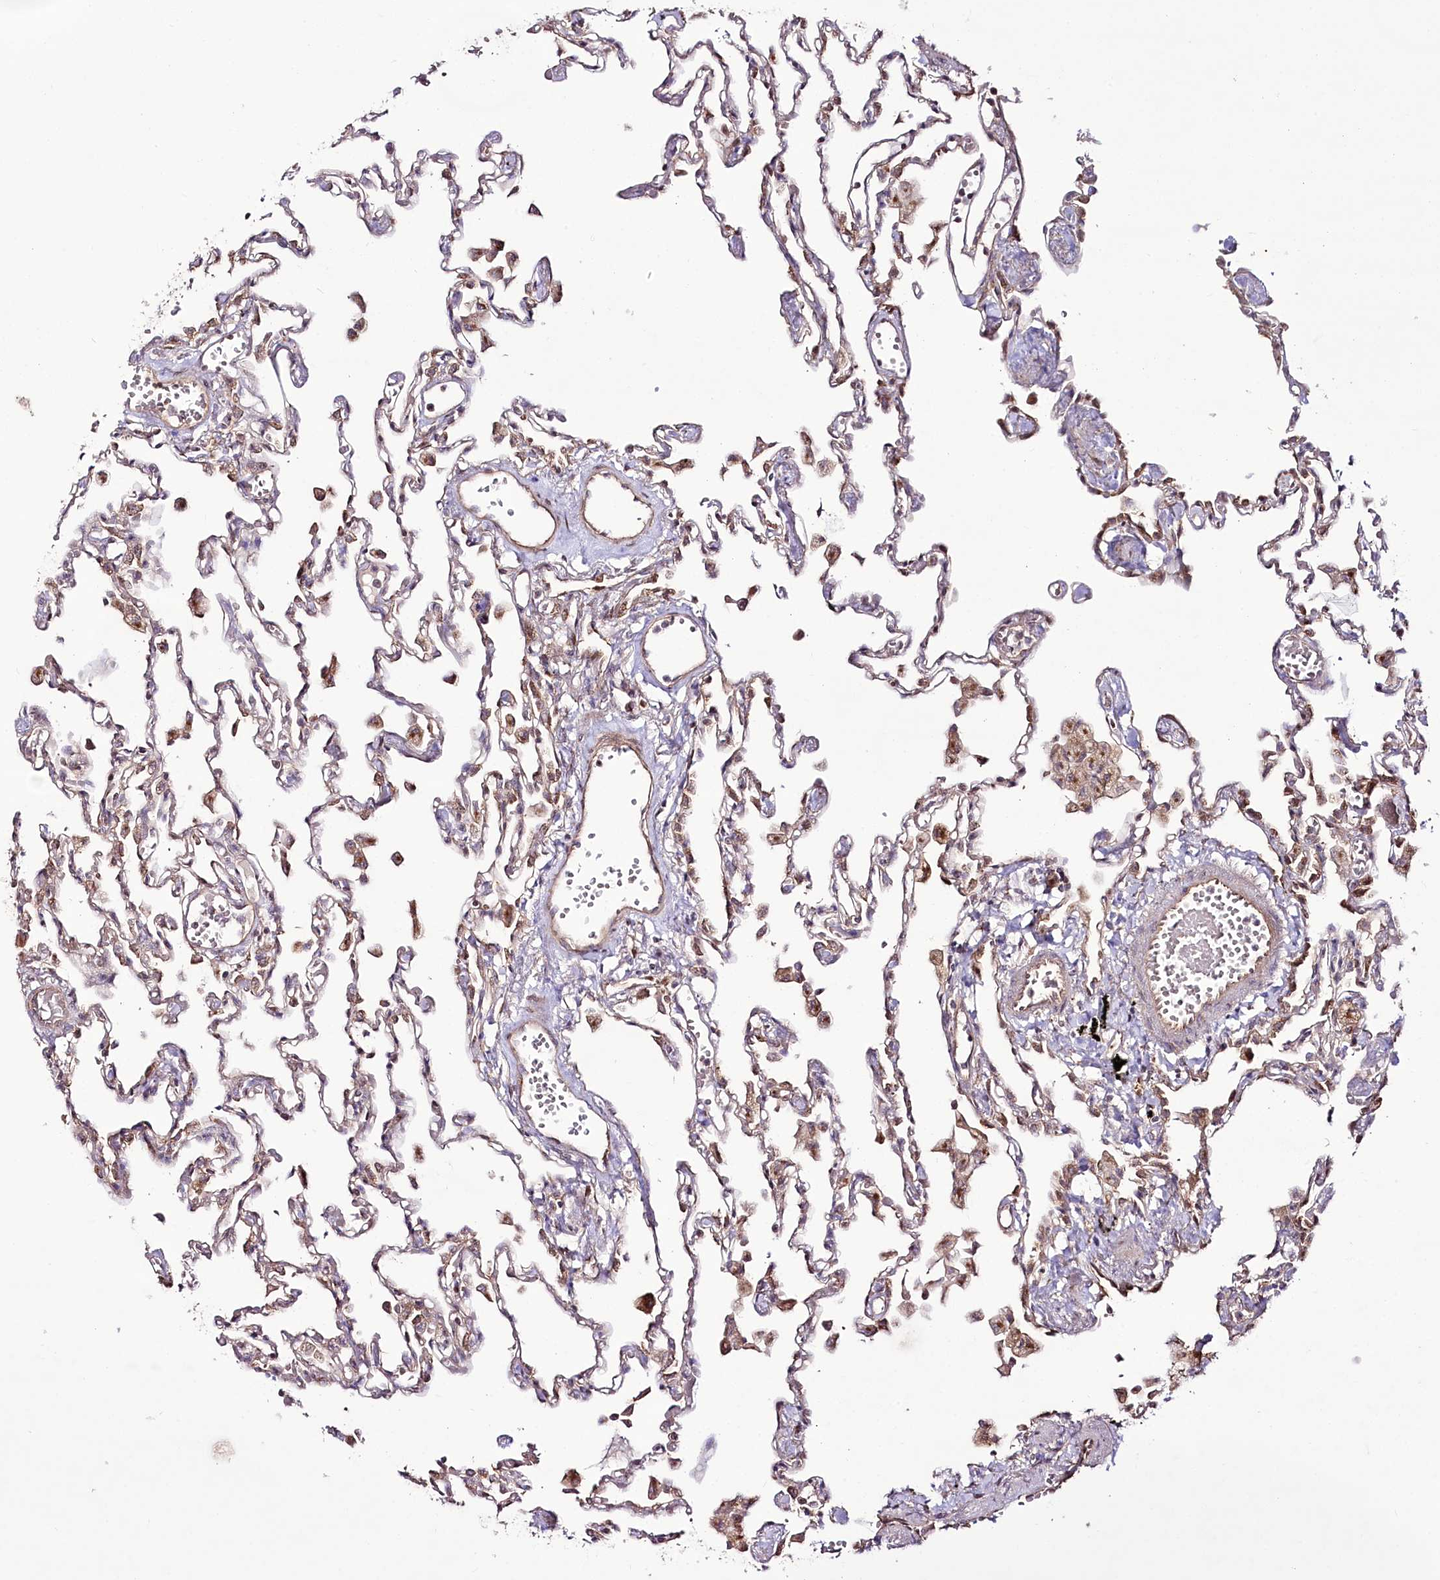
{"staining": {"intensity": "moderate", "quantity": "25%-75%", "location": "cytoplasmic/membranous"}, "tissue": "lung", "cell_type": "Alveolar cells", "image_type": "normal", "snomed": [{"axis": "morphology", "description": "Normal tissue, NOS"}, {"axis": "topography", "description": "Bronchus"}, {"axis": "topography", "description": "Lung"}], "caption": "Lung stained for a protein (brown) displays moderate cytoplasmic/membranous positive staining in approximately 25%-75% of alveolar cells.", "gene": "REXO2", "patient": {"sex": "female", "age": 49}}